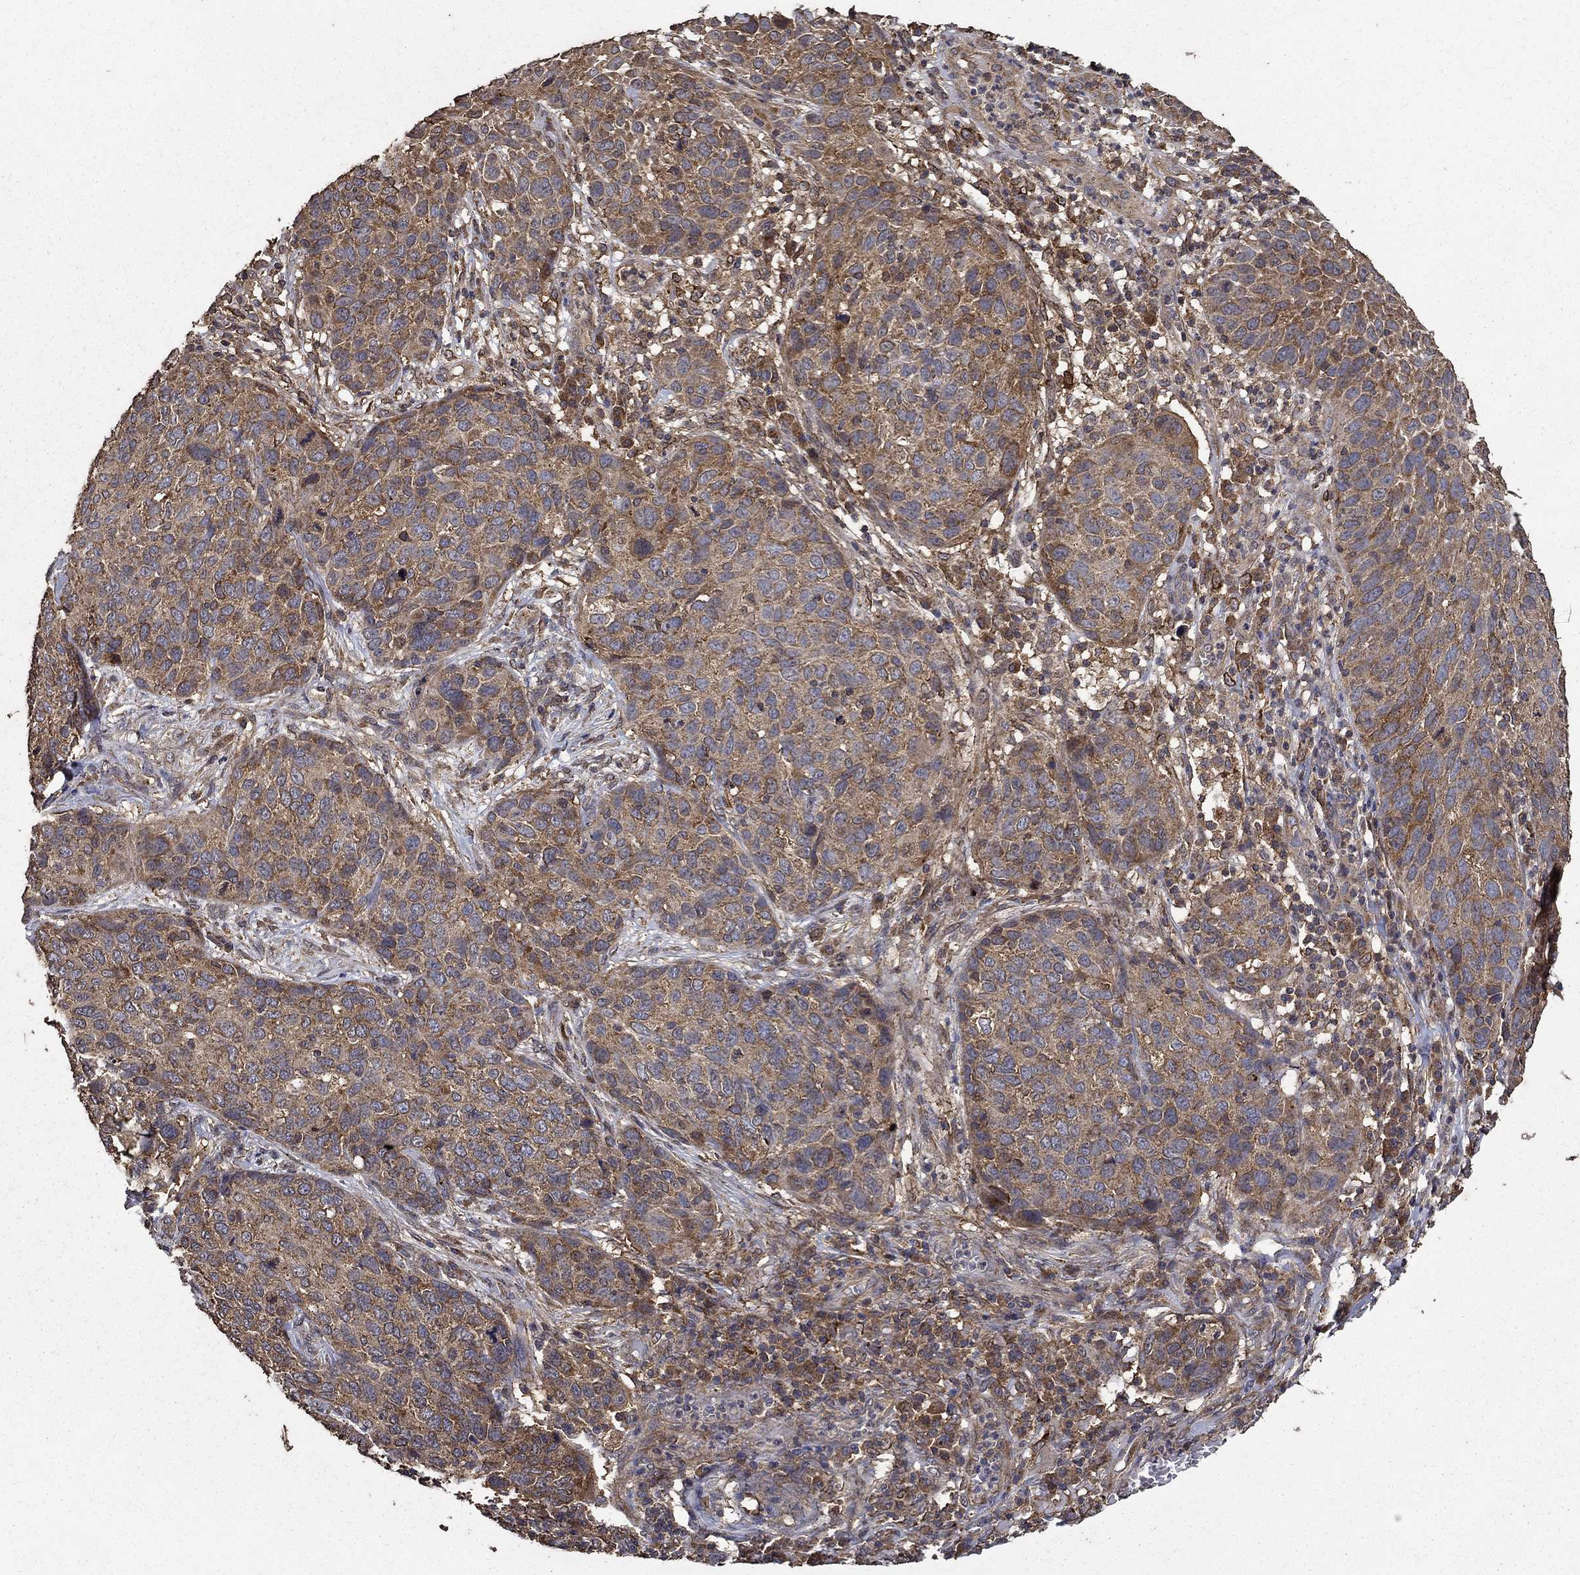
{"staining": {"intensity": "moderate", "quantity": "25%-75%", "location": "cytoplasmic/membranous"}, "tissue": "skin cancer", "cell_type": "Tumor cells", "image_type": "cancer", "snomed": [{"axis": "morphology", "description": "Squamous cell carcinoma, NOS"}, {"axis": "topography", "description": "Skin"}], "caption": "A brown stain labels moderate cytoplasmic/membranous expression of a protein in skin cancer (squamous cell carcinoma) tumor cells. The protein of interest is shown in brown color, while the nuclei are stained blue.", "gene": "IFRD1", "patient": {"sex": "male", "age": 92}}